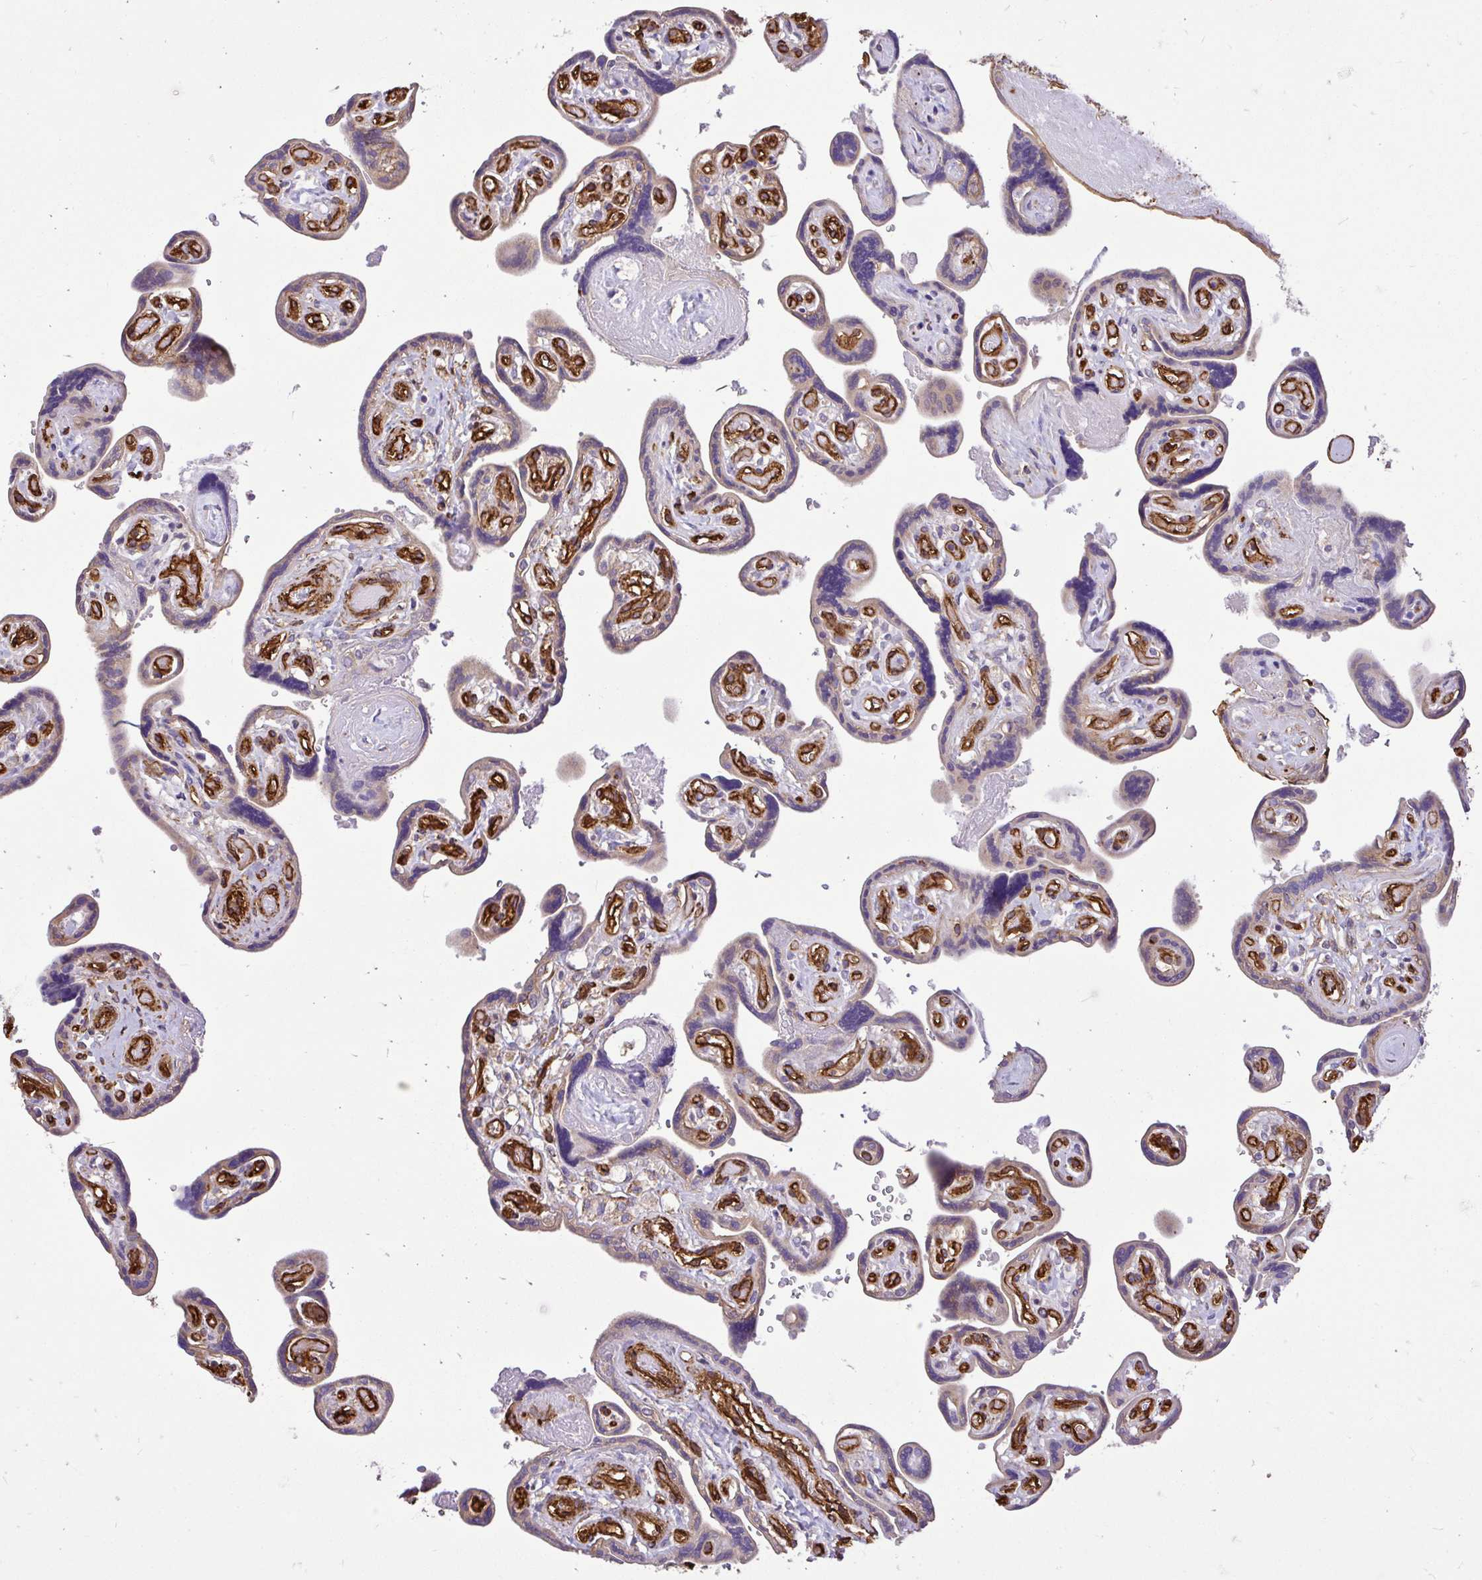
{"staining": {"intensity": "weak", "quantity": "25%-75%", "location": "cytoplasmic/membranous"}, "tissue": "placenta", "cell_type": "Trophoblastic cells", "image_type": "normal", "snomed": [{"axis": "morphology", "description": "Normal tissue, NOS"}, {"axis": "topography", "description": "Placenta"}], "caption": "Protein analysis of unremarkable placenta displays weak cytoplasmic/membranous positivity in approximately 25%-75% of trophoblastic cells. (Stains: DAB (3,3'-diaminobenzidine) in brown, nuclei in blue, Microscopy: brightfield microscopy at high magnification).", "gene": "PTPRK", "patient": {"sex": "female", "age": 32}}